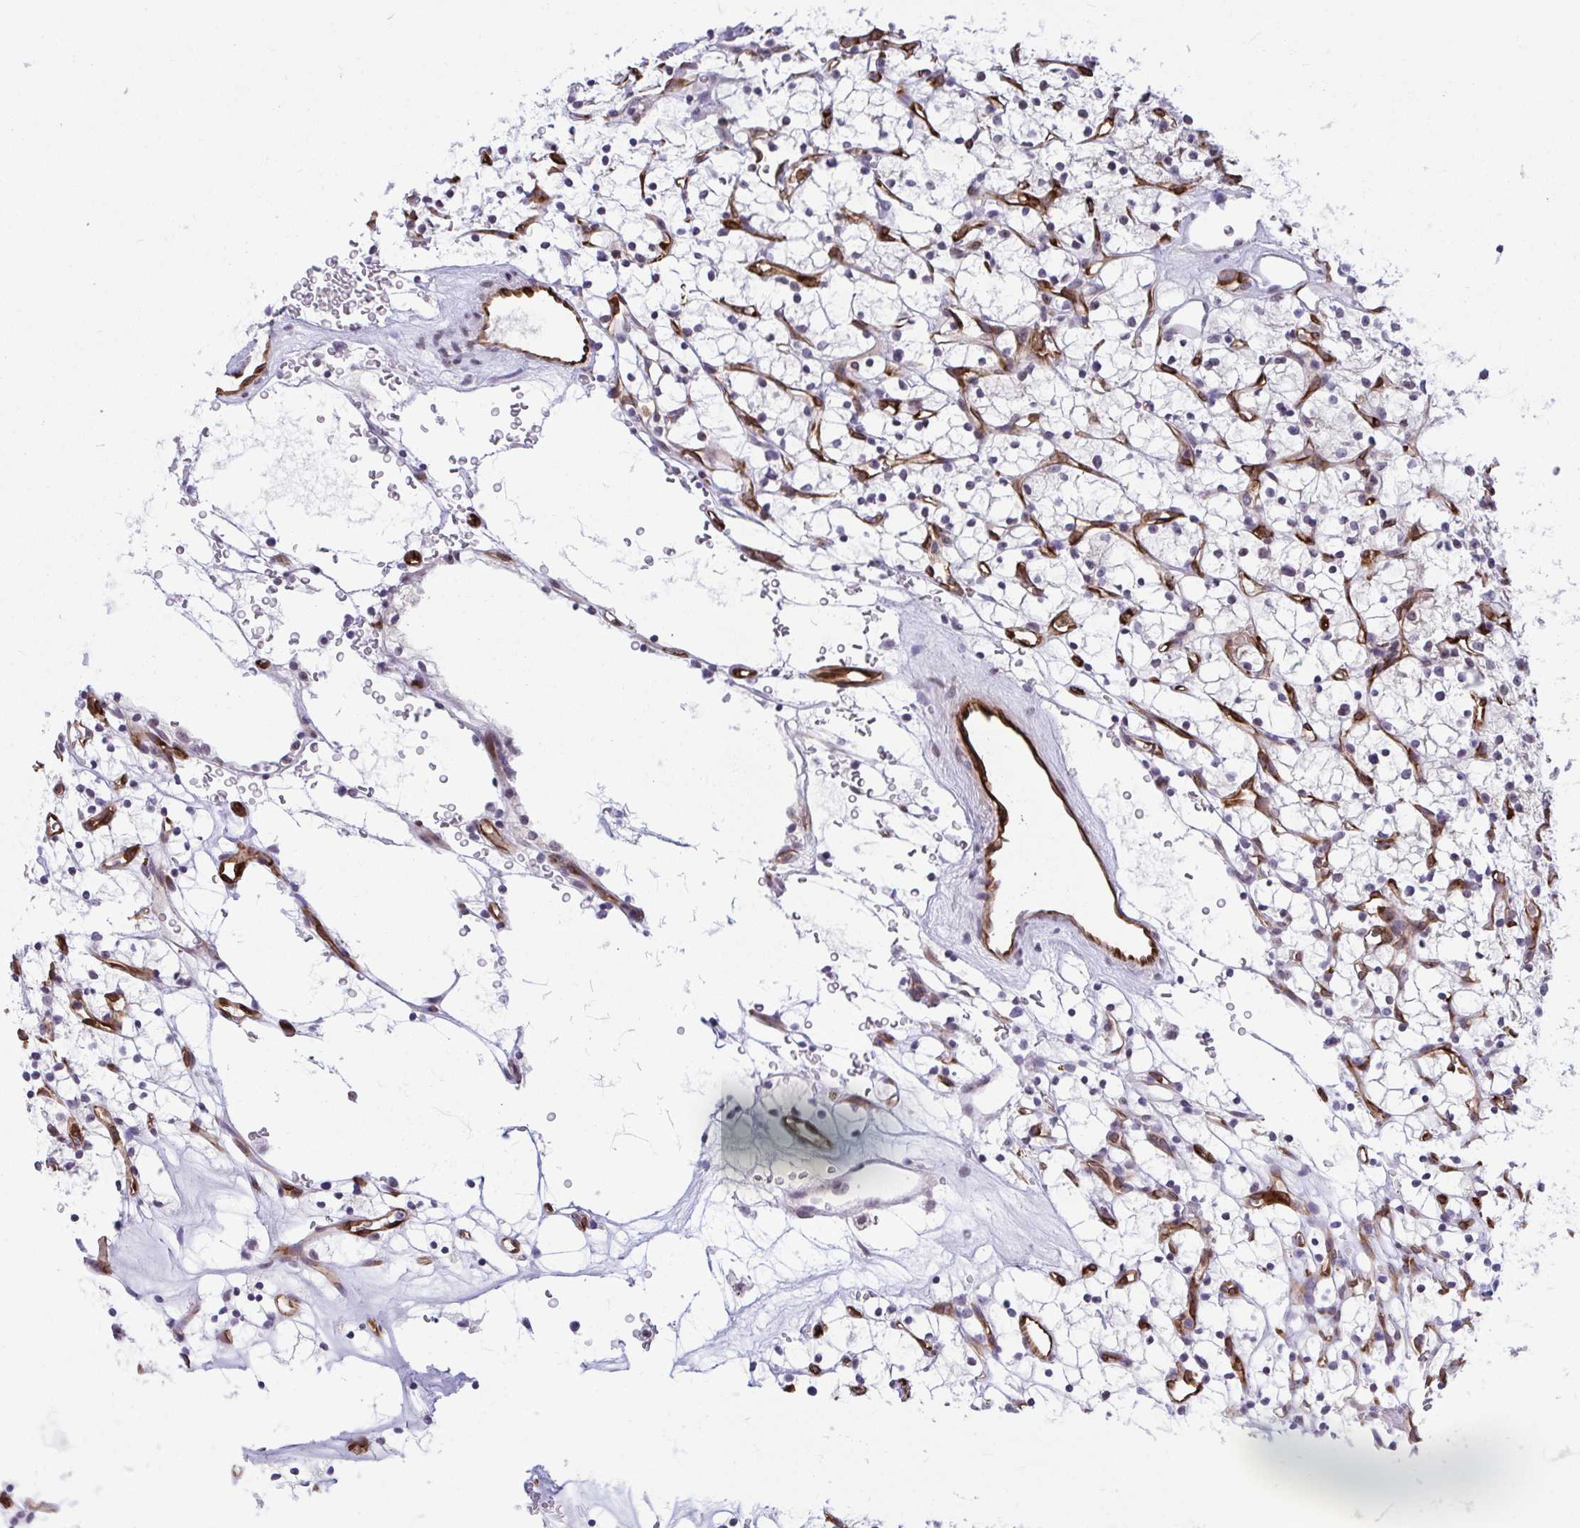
{"staining": {"intensity": "negative", "quantity": "none", "location": "none"}, "tissue": "renal cancer", "cell_type": "Tumor cells", "image_type": "cancer", "snomed": [{"axis": "morphology", "description": "Adenocarcinoma, NOS"}, {"axis": "topography", "description": "Kidney"}], "caption": "Tumor cells are negative for protein expression in human renal cancer (adenocarcinoma). The staining was performed using DAB to visualize the protein expression in brown, while the nuclei were stained in blue with hematoxylin (Magnification: 20x).", "gene": "EML1", "patient": {"sex": "female", "age": 64}}